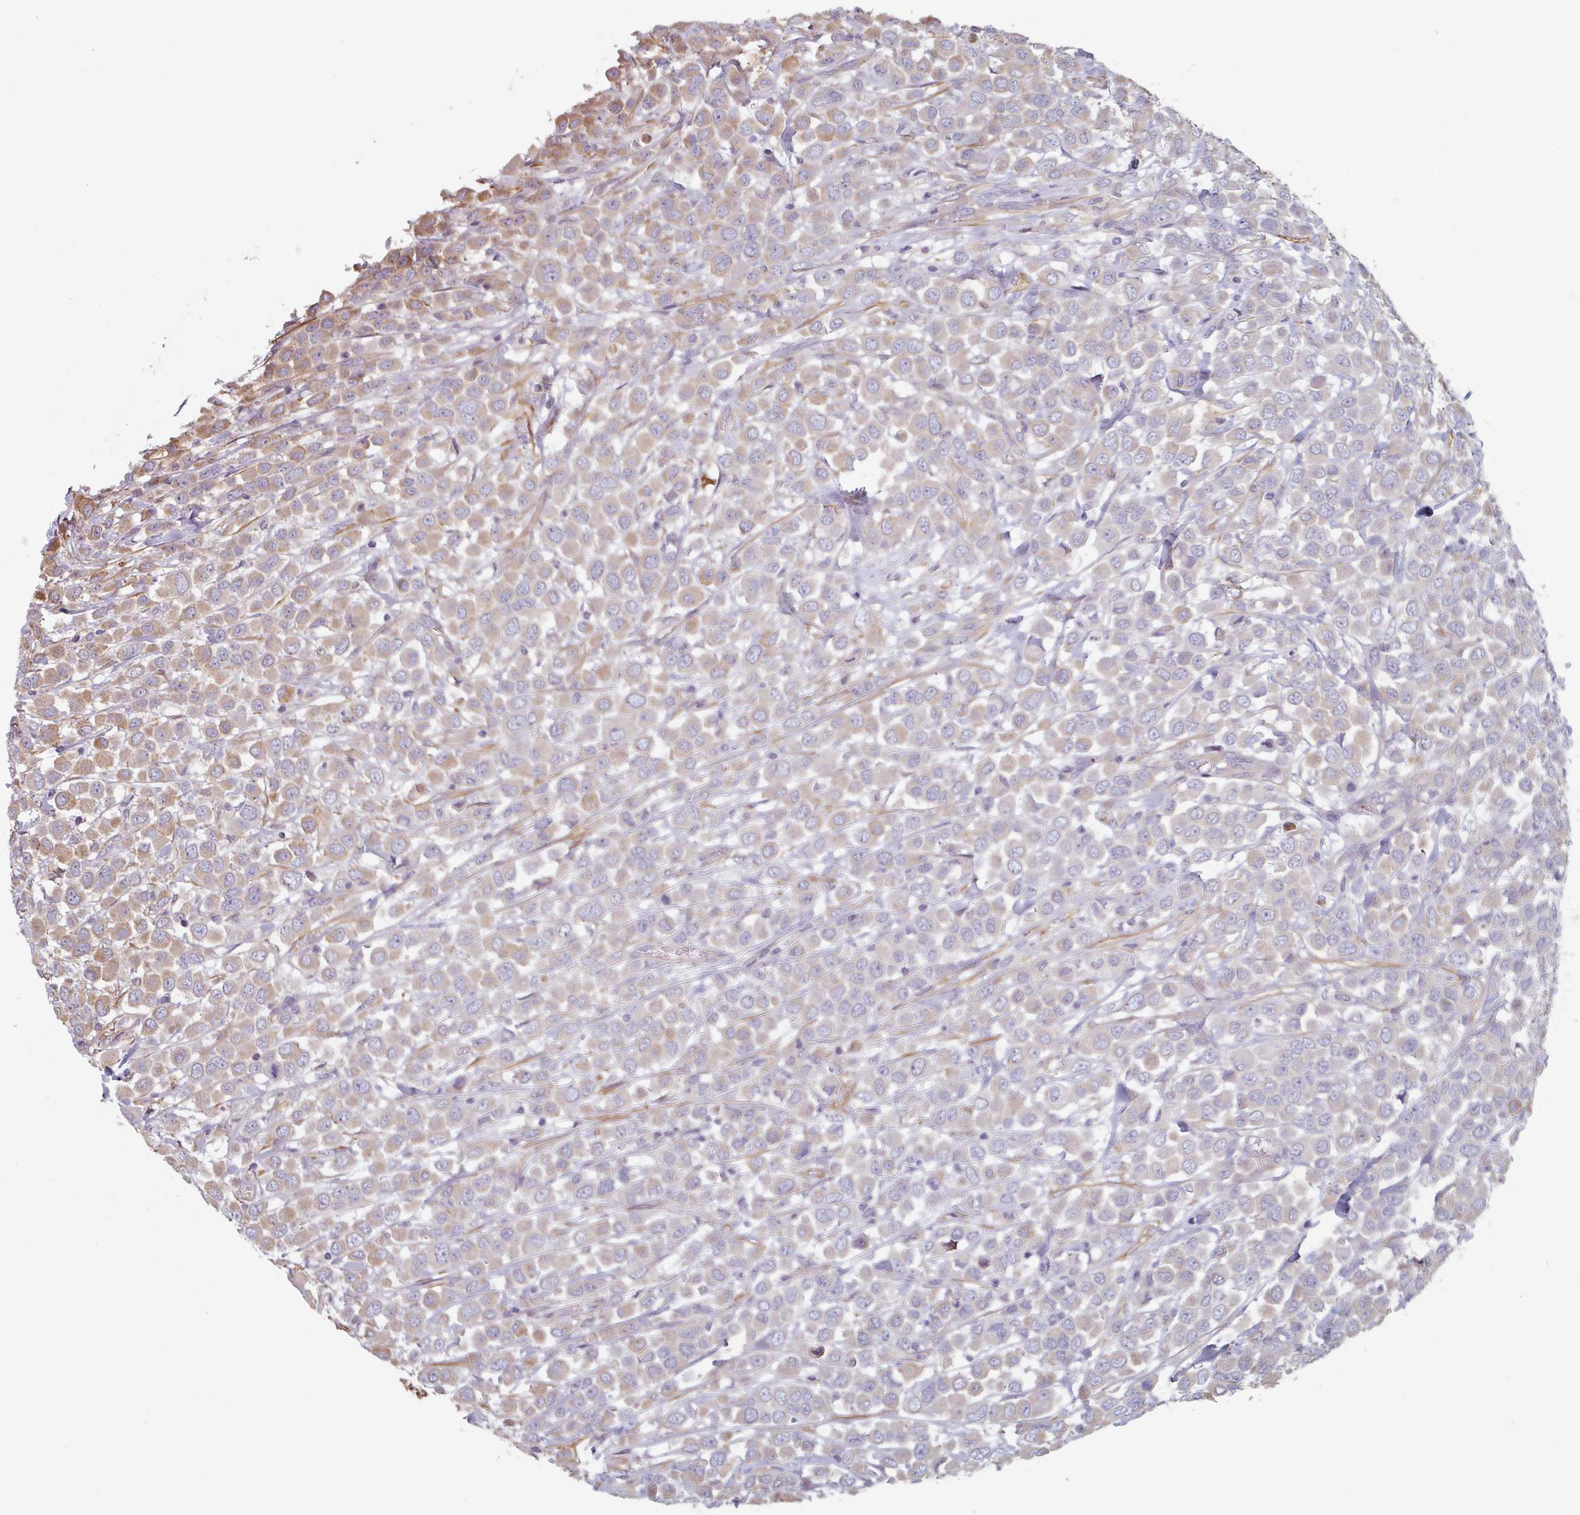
{"staining": {"intensity": "moderate", "quantity": "<25%", "location": "cytoplasmic/membranous"}, "tissue": "breast cancer", "cell_type": "Tumor cells", "image_type": "cancer", "snomed": [{"axis": "morphology", "description": "Duct carcinoma"}, {"axis": "topography", "description": "Breast"}], "caption": "DAB (3,3'-diaminobenzidine) immunohistochemical staining of human breast cancer demonstrates moderate cytoplasmic/membranous protein staining in about <25% of tumor cells. (Stains: DAB in brown, nuclei in blue, Microscopy: brightfield microscopy at high magnification).", "gene": "GSTA4", "patient": {"sex": "female", "age": 61}}